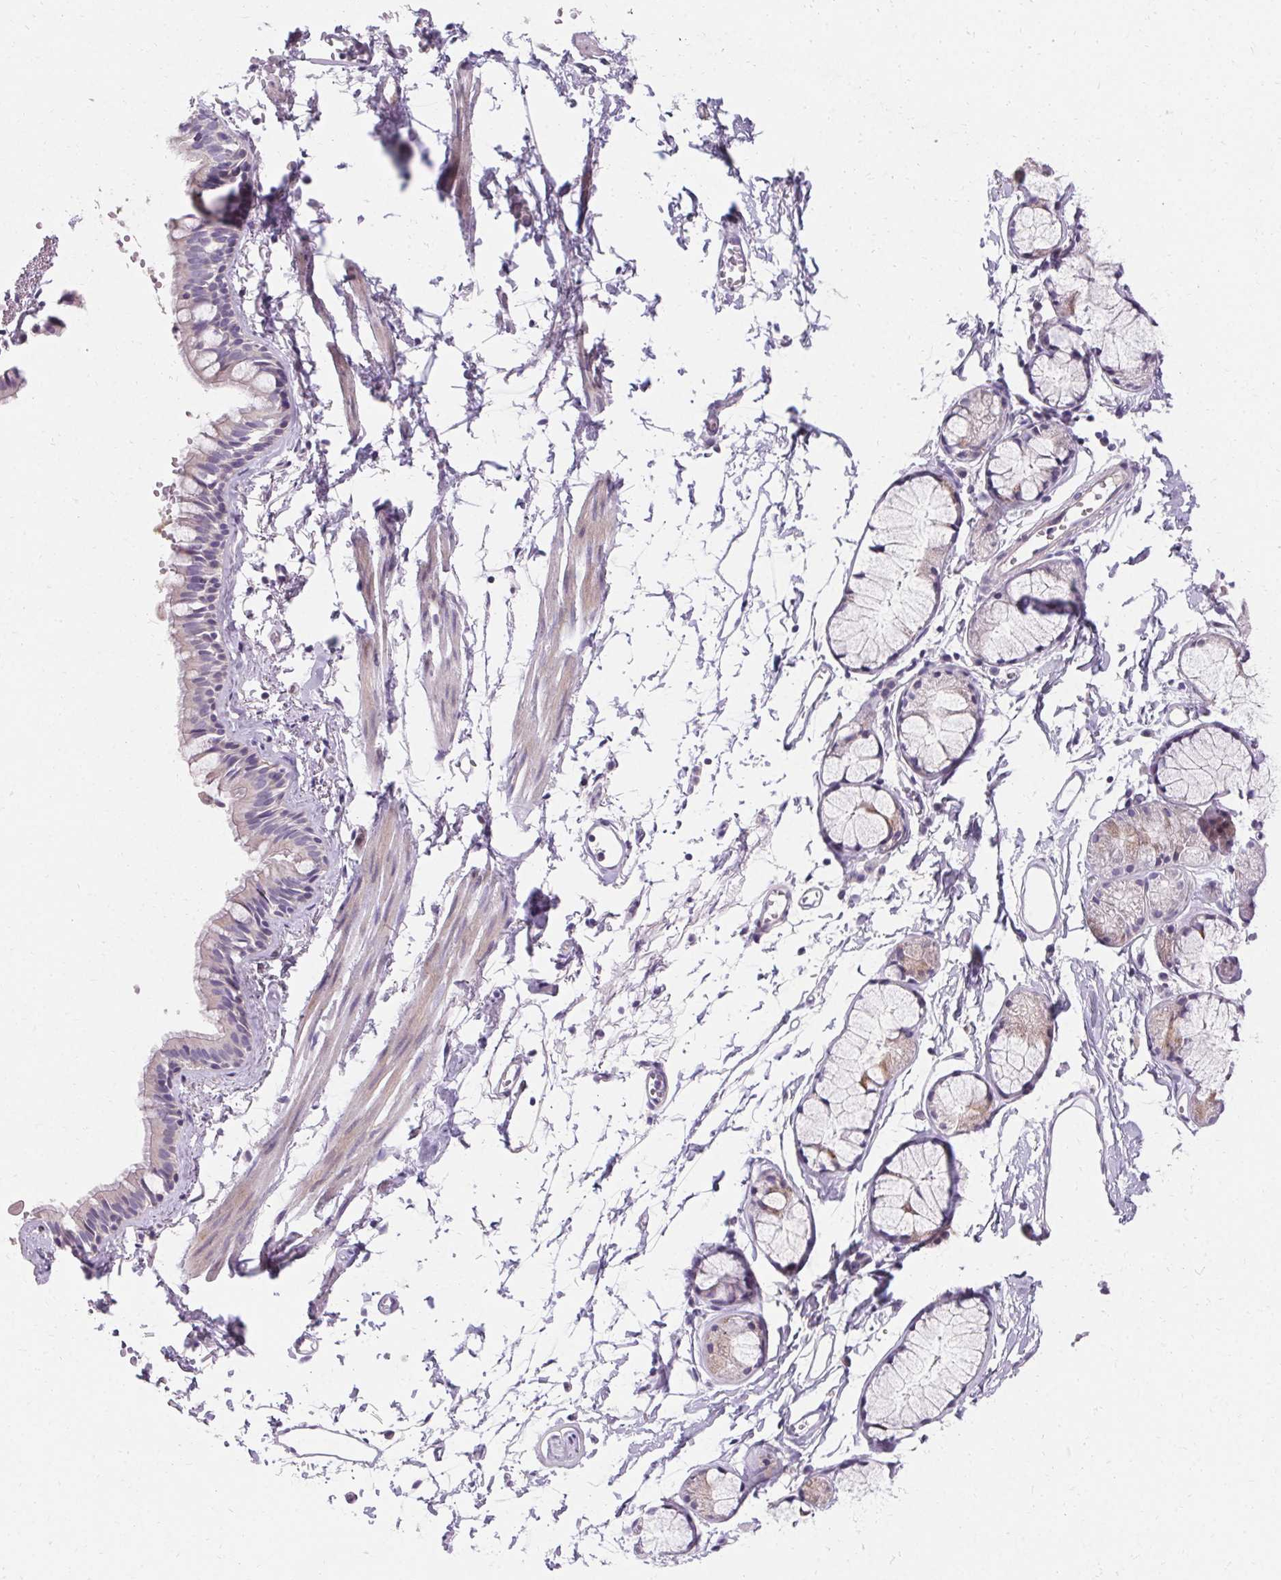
{"staining": {"intensity": "weak", "quantity": "<25%", "location": "cytoplasmic/membranous"}, "tissue": "bronchus", "cell_type": "Respiratory epithelial cells", "image_type": "normal", "snomed": [{"axis": "morphology", "description": "Normal tissue, NOS"}, {"axis": "topography", "description": "Cartilage tissue"}, {"axis": "topography", "description": "Bronchus"}], "caption": "Photomicrograph shows no protein staining in respiratory epithelial cells of unremarkable bronchus. (DAB immunohistochemistry, high magnification).", "gene": "TRIP13", "patient": {"sex": "female", "age": 59}}